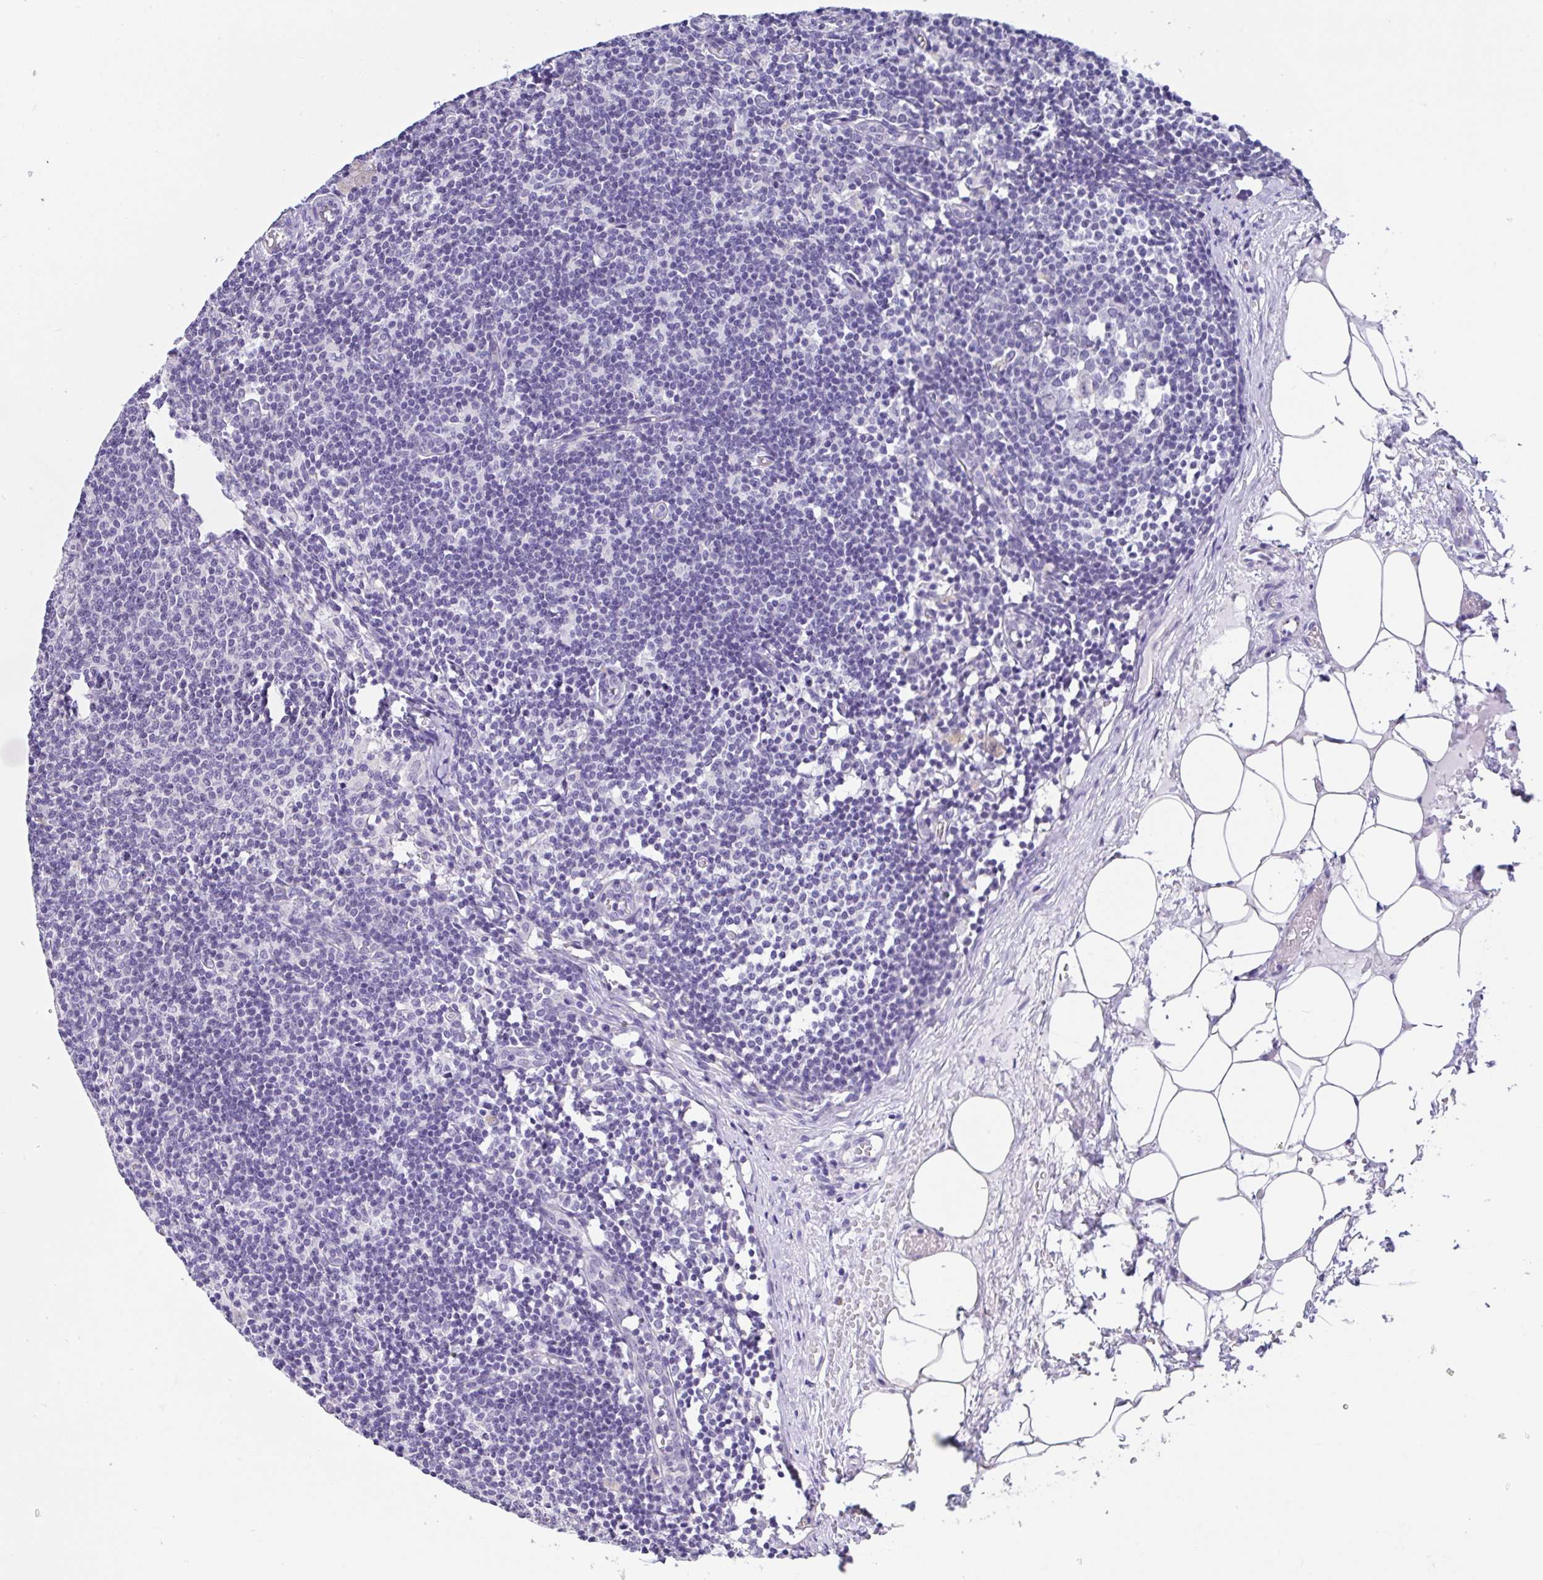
{"staining": {"intensity": "negative", "quantity": "none", "location": "none"}, "tissue": "lymph node", "cell_type": "Germinal center cells", "image_type": "normal", "snomed": [{"axis": "morphology", "description": "Normal tissue, NOS"}, {"axis": "topography", "description": "Lymph node"}], "caption": "There is no significant expression in germinal center cells of lymph node. (DAB (3,3'-diaminobenzidine) immunohistochemistry with hematoxylin counter stain).", "gene": "CGNL1", "patient": {"sex": "male", "age": 49}}